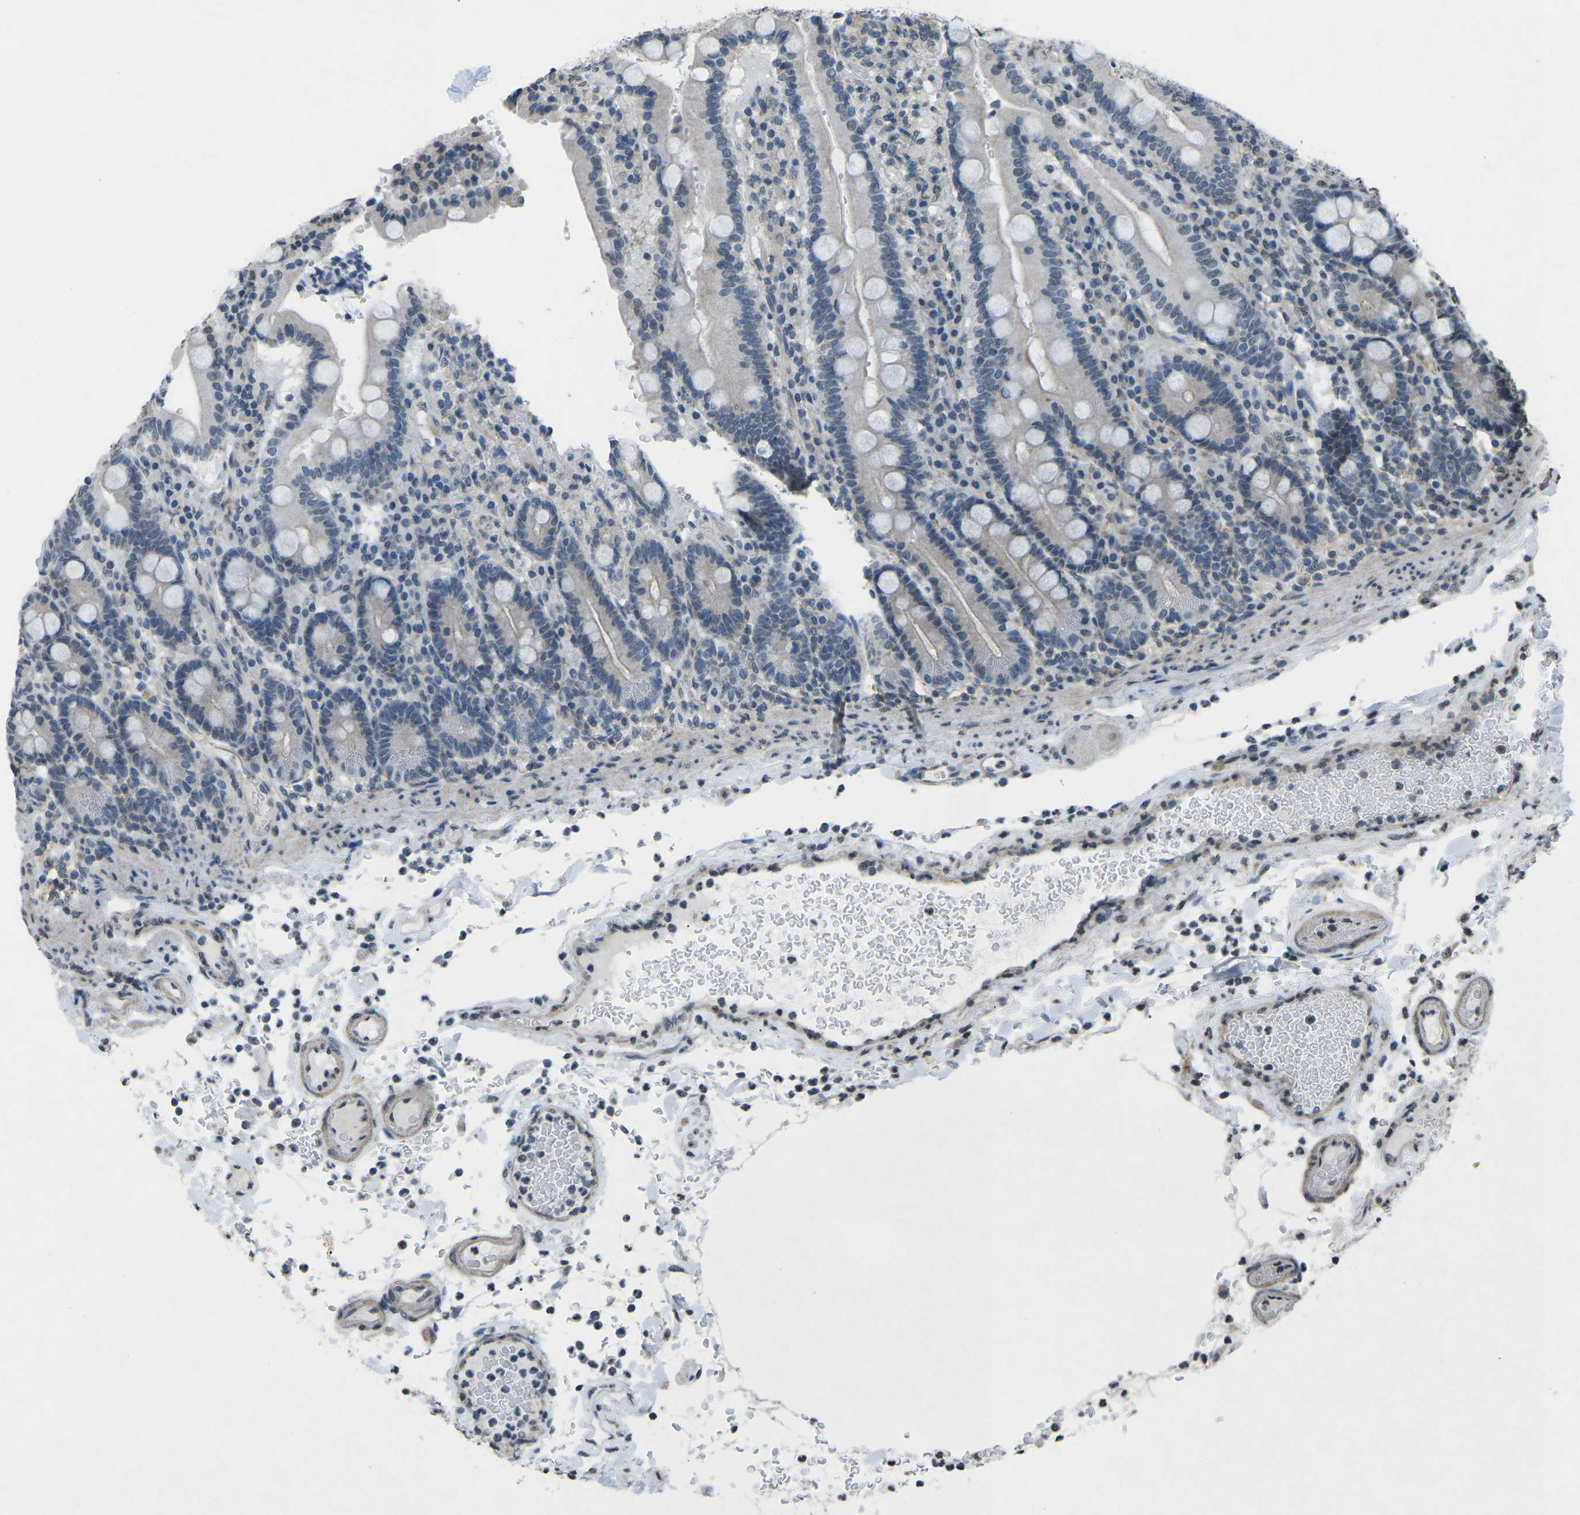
{"staining": {"intensity": "weak", "quantity": "<25%", "location": "cytoplasmic/membranous"}, "tissue": "duodenum", "cell_type": "Glandular cells", "image_type": "normal", "snomed": [{"axis": "morphology", "description": "Normal tissue, NOS"}, {"axis": "topography", "description": "Small intestine, NOS"}], "caption": "This histopathology image is of unremarkable duodenum stained with immunohistochemistry (IHC) to label a protein in brown with the nuclei are counter-stained blue. There is no positivity in glandular cells.", "gene": "TFR2", "patient": {"sex": "female", "age": 71}}